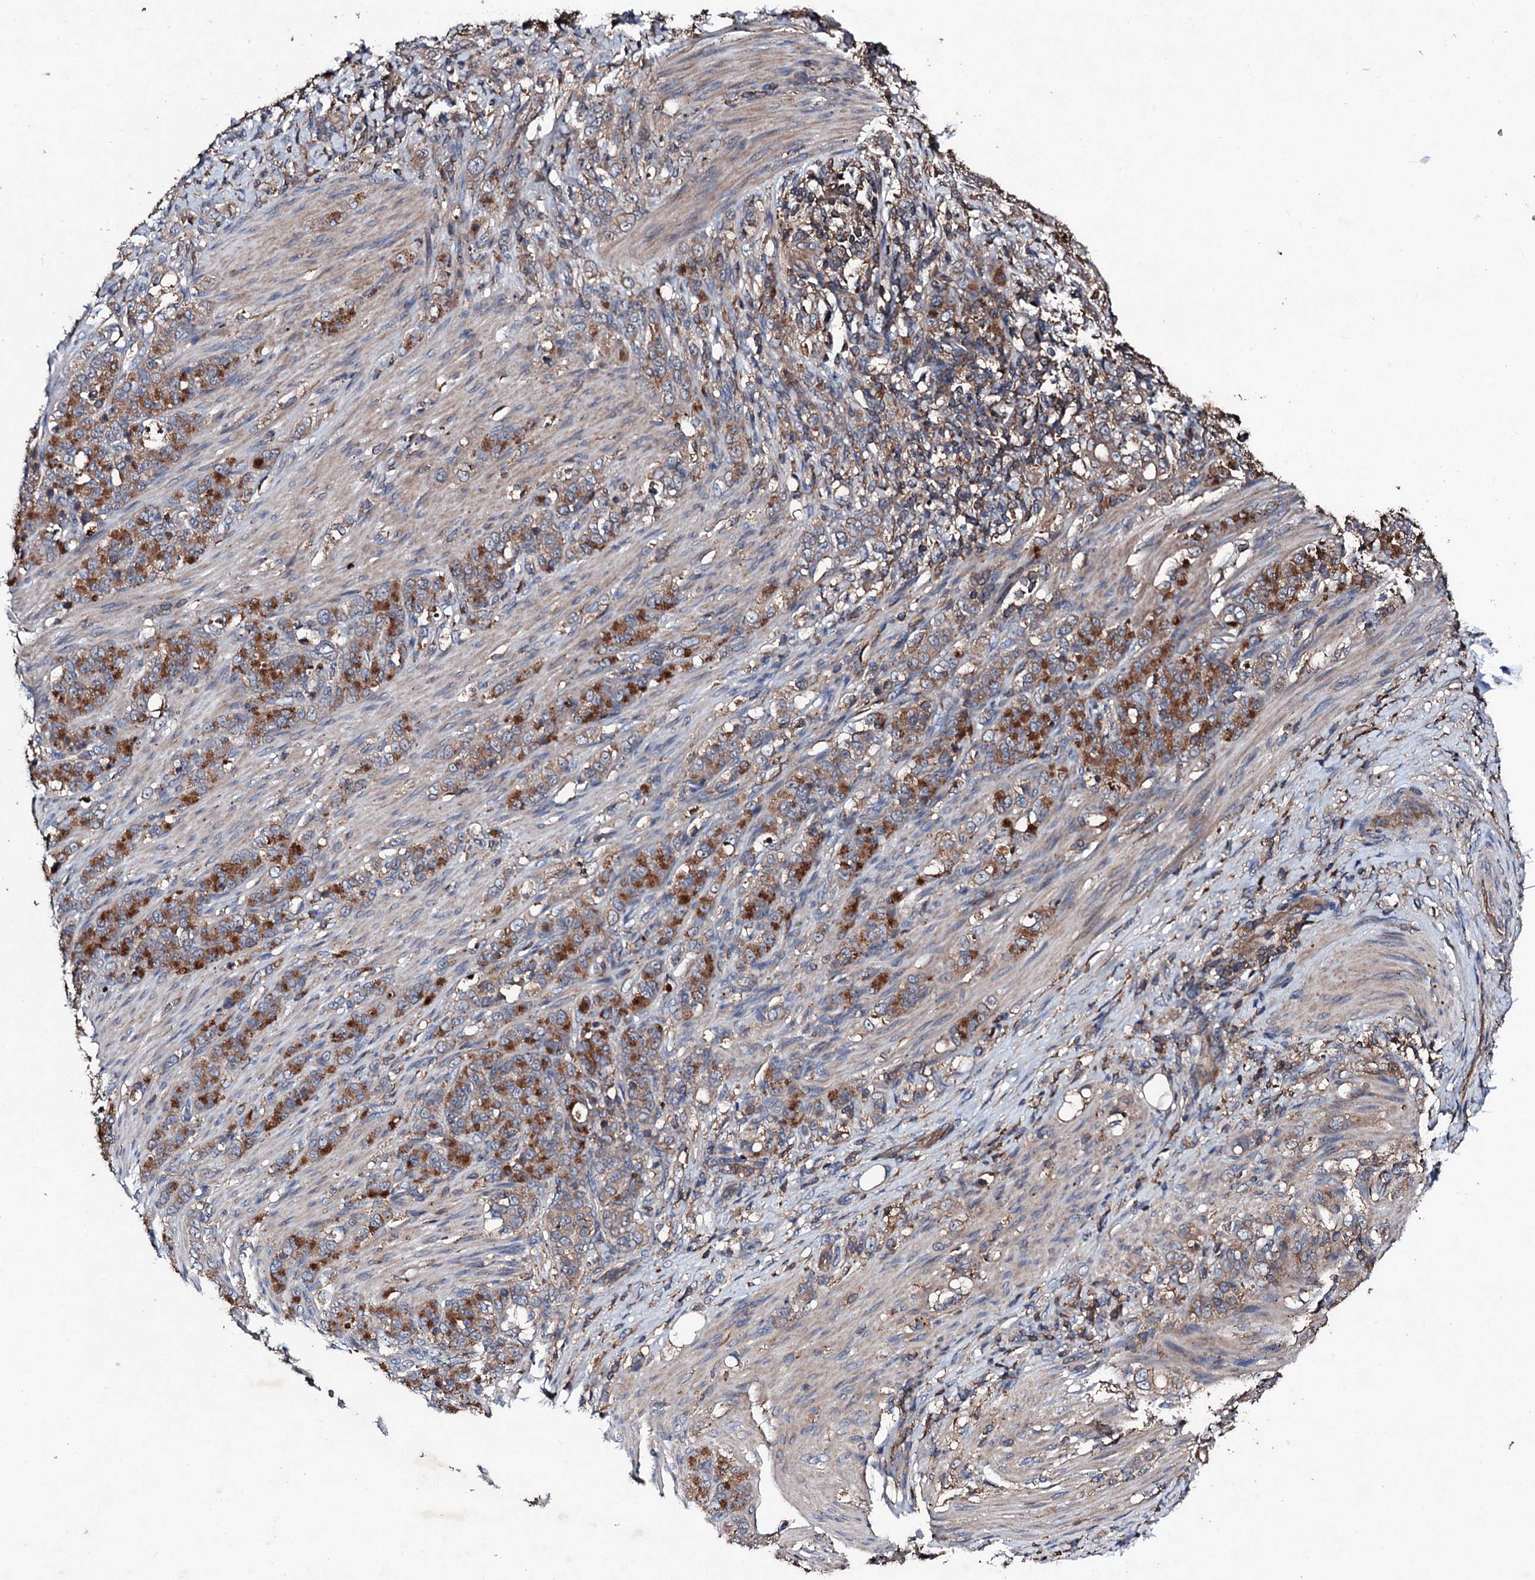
{"staining": {"intensity": "moderate", "quantity": ">75%", "location": "cytoplasmic/membranous"}, "tissue": "stomach cancer", "cell_type": "Tumor cells", "image_type": "cancer", "snomed": [{"axis": "morphology", "description": "Adenocarcinoma, NOS"}, {"axis": "topography", "description": "Stomach"}], "caption": "A brown stain labels moderate cytoplasmic/membranous positivity of a protein in stomach cancer tumor cells.", "gene": "KERA", "patient": {"sex": "female", "age": 79}}